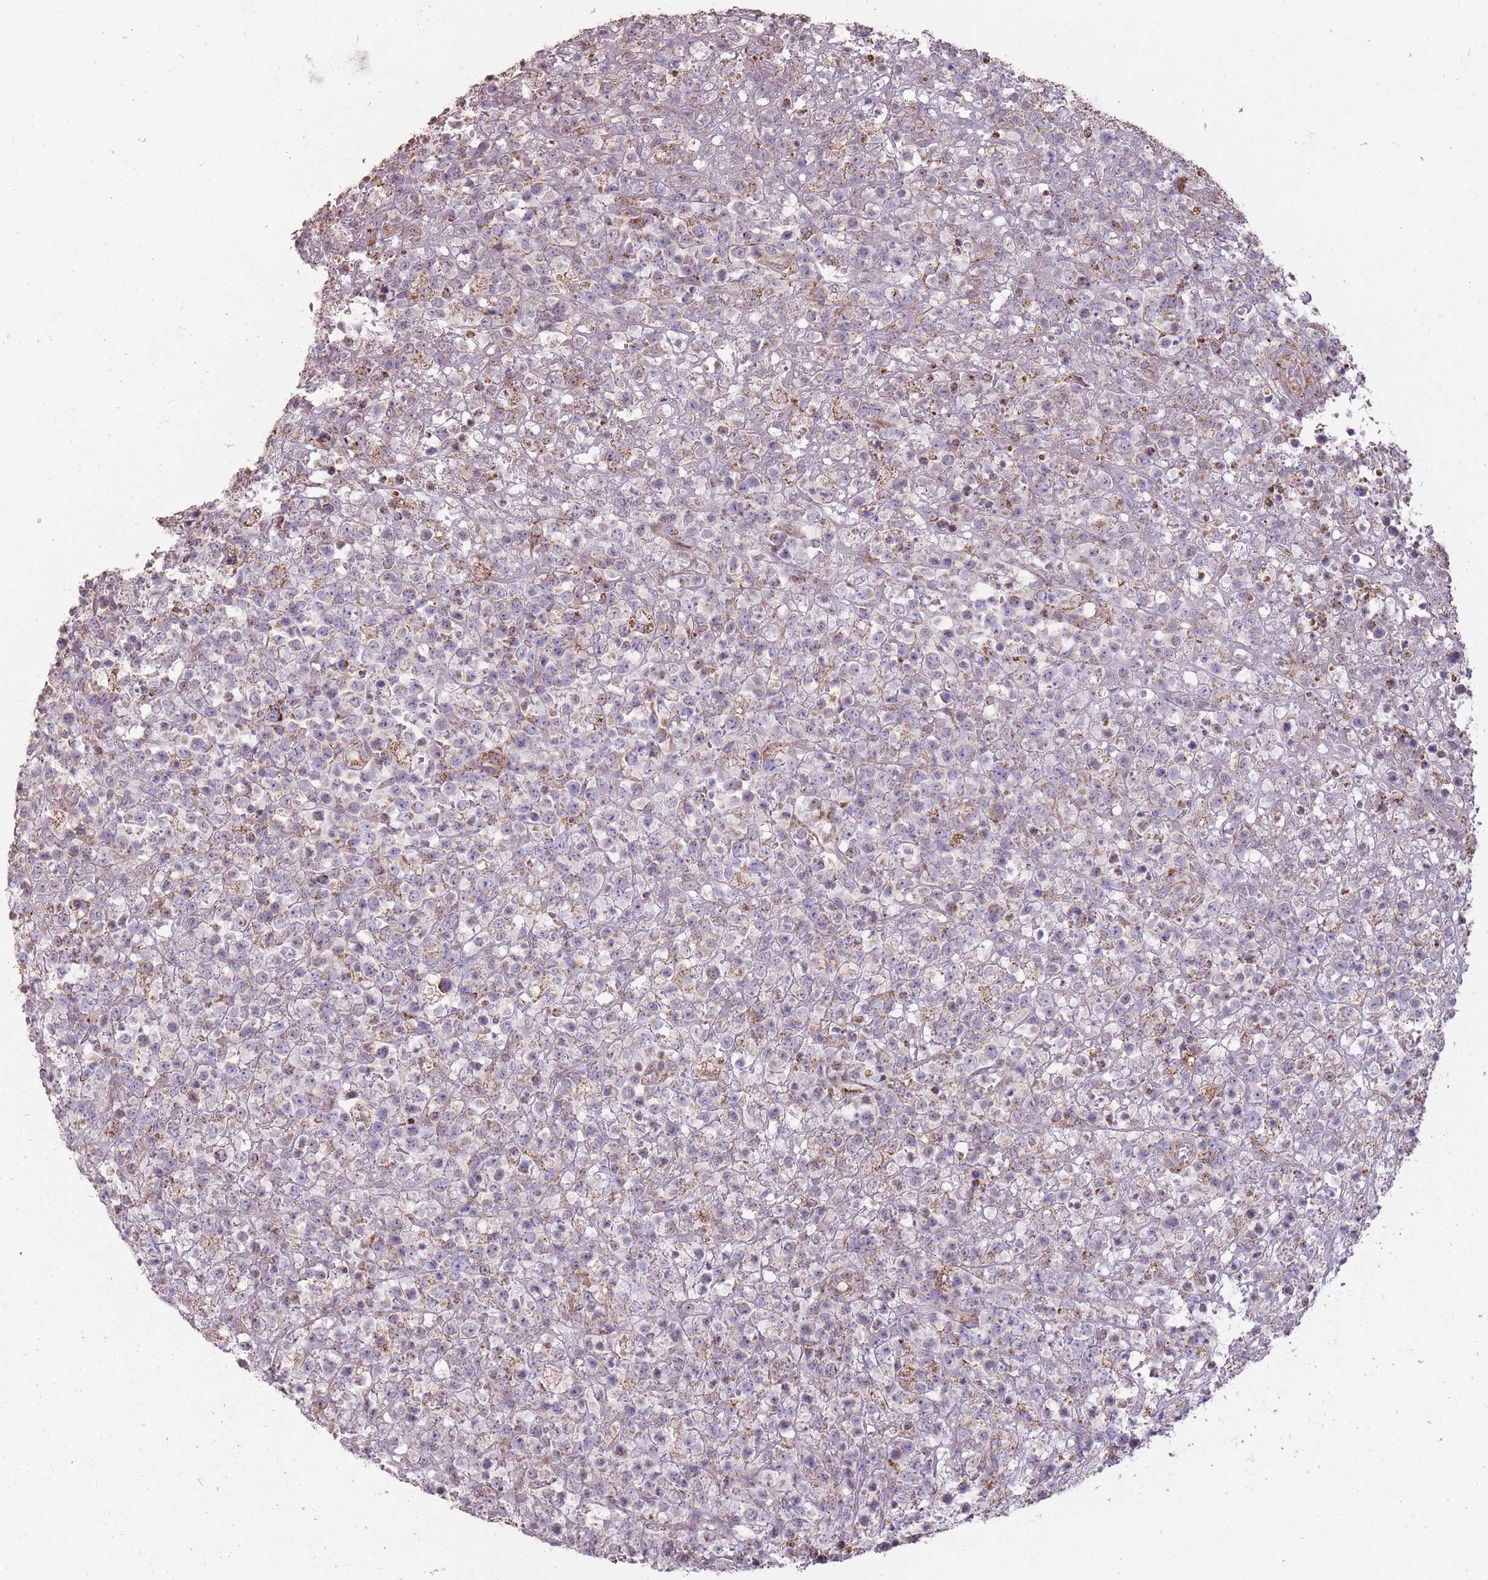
{"staining": {"intensity": "strong", "quantity": "<25%", "location": "cytoplasmic/membranous"}, "tissue": "lymphoma", "cell_type": "Tumor cells", "image_type": "cancer", "snomed": [{"axis": "morphology", "description": "Malignant lymphoma, non-Hodgkin's type, High grade"}, {"axis": "topography", "description": "Colon"}], "caption": "A brown stain shows strong cytoplasmic/membranous expression of a protein in lymphoma tumor cells.", "gene": "CNOT8", "patient": {"sex": "female", "age": 53}}